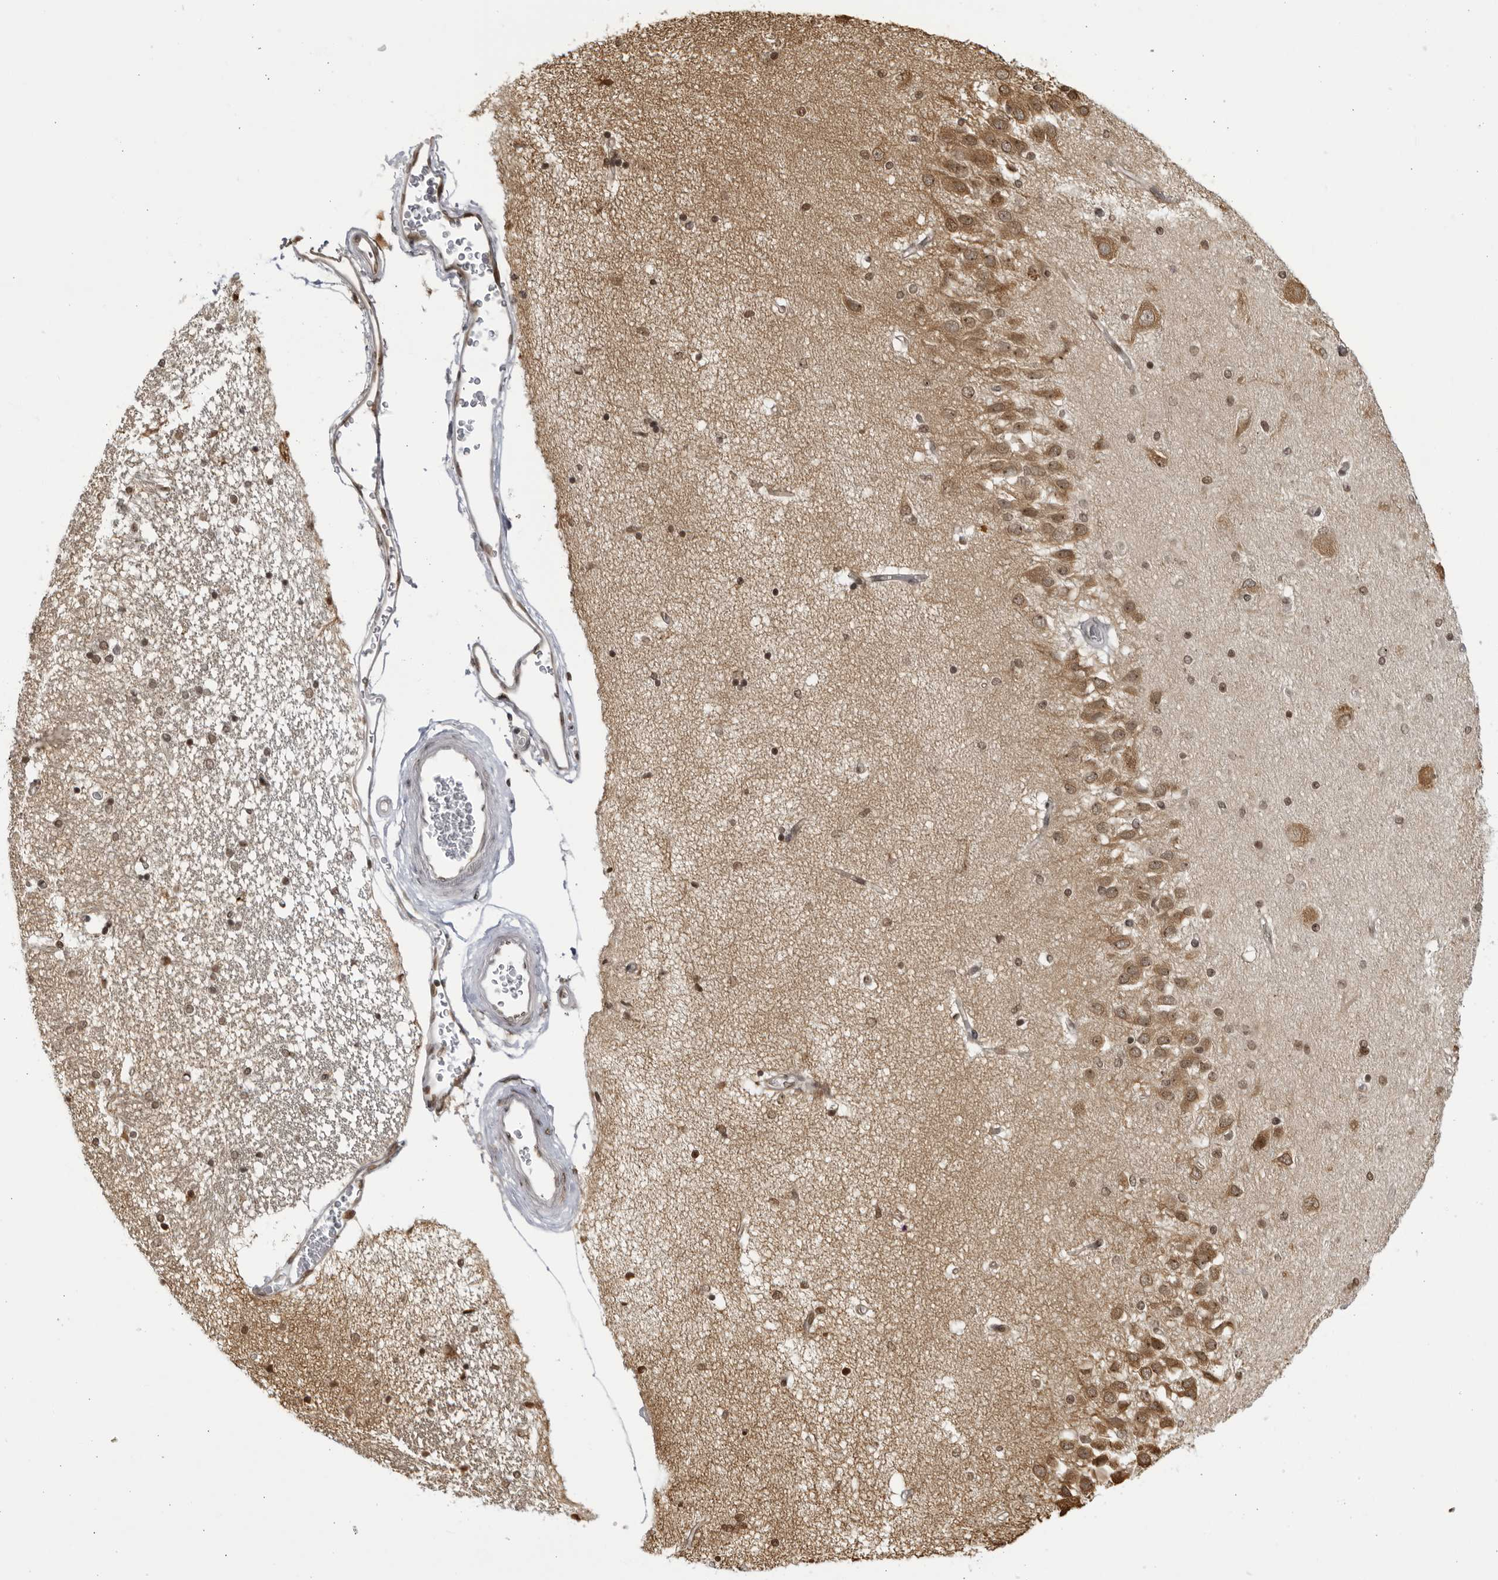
{"staining": {"intensity": "weak", "quantity": "<25%", "location": "nuclear"}, "tissue": "hippocampus", "cell_type": "Glial cells", "image_type": "normal", "snomed": [{"axis": "morphology", "description": "Normal tissue, NOS"}, {"axis": "topography", "description": "Hippocampus"}], "caption": "An image of human hippocampus is negative for staining in glial cells. (Immunohistochemistry (ihc), brightfield microscopy, high magnification).", "gene": "RASGEF1C", "patient": {"sex": "female", "age": 54}}